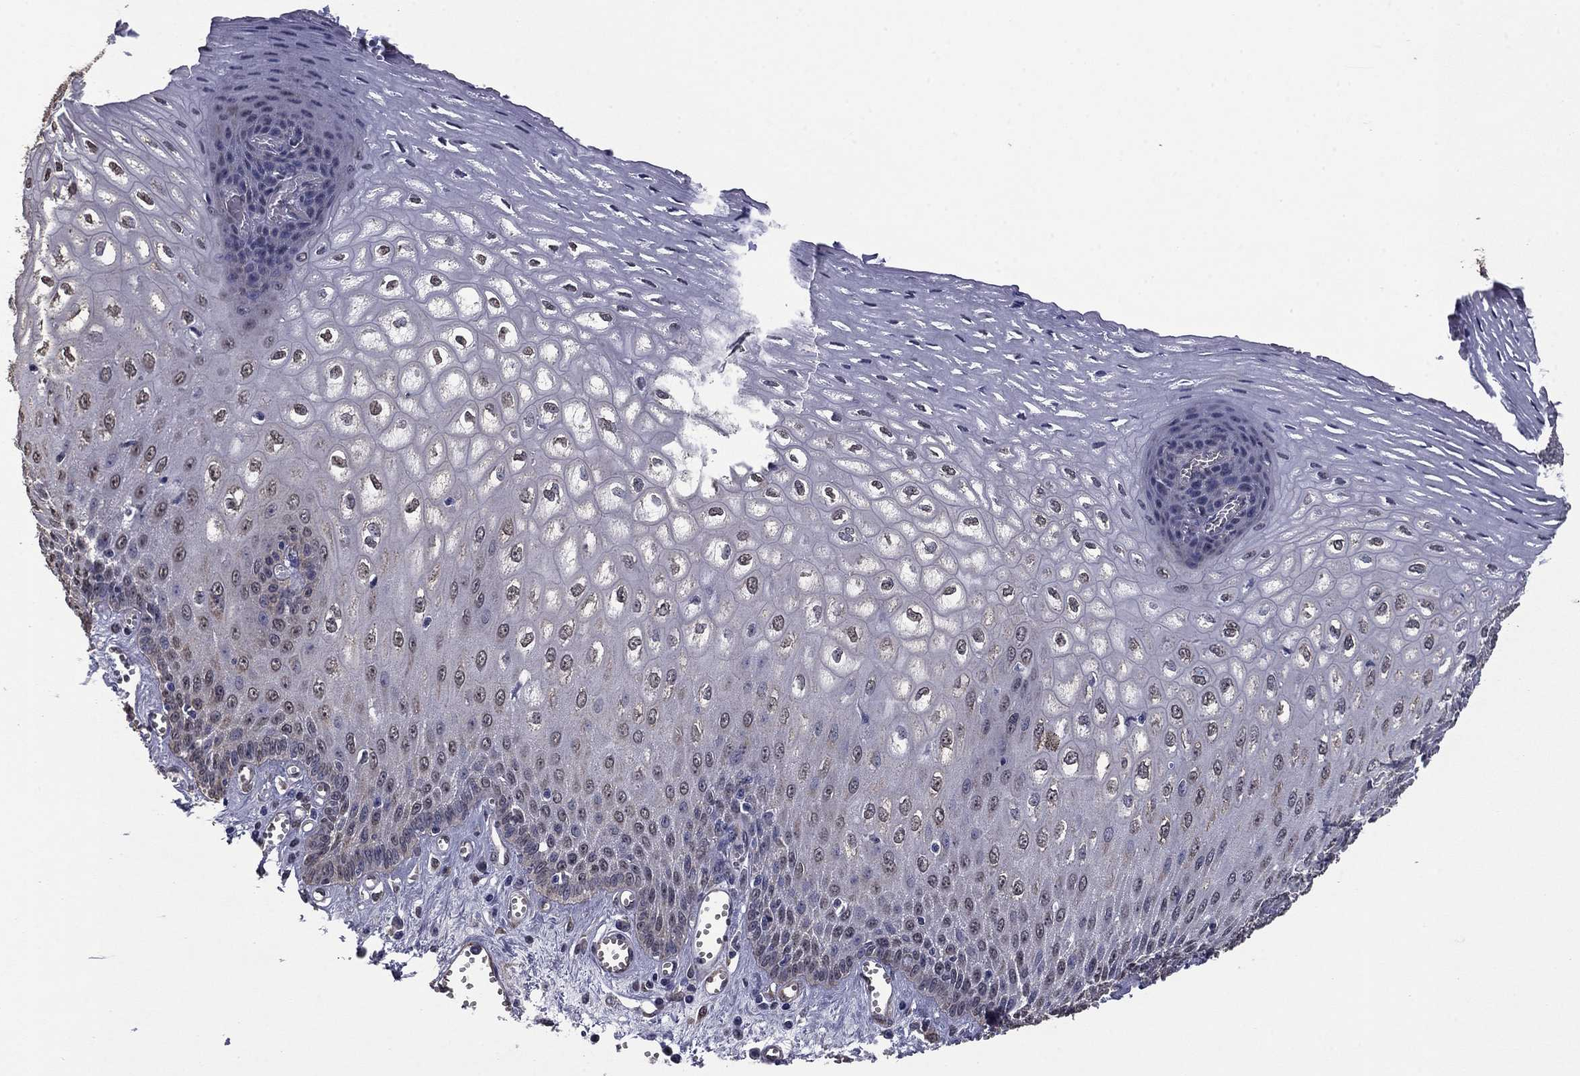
{"staining": {"intensity": "negative", "quantity": "none", "location": "none"}, "tissue": "esophagus", "cell_type": "Squamous epithelial cells", "image_type": "normal", "snomed": [{"axis": "morphology", "description": "Normal tissue, NOS"}, {"axis": "topography", "description": "Esophagus"}], "caption": "This image is of unremarkable esophagus stained with IHC to label a protein in brown with the nuclei are counter-stained blue. There is no positivity in squamous epithelial cells. Nuclei are stained in blue.", "gene": "MFAP3L", "patient": {"sex": "male", "age": 58}}